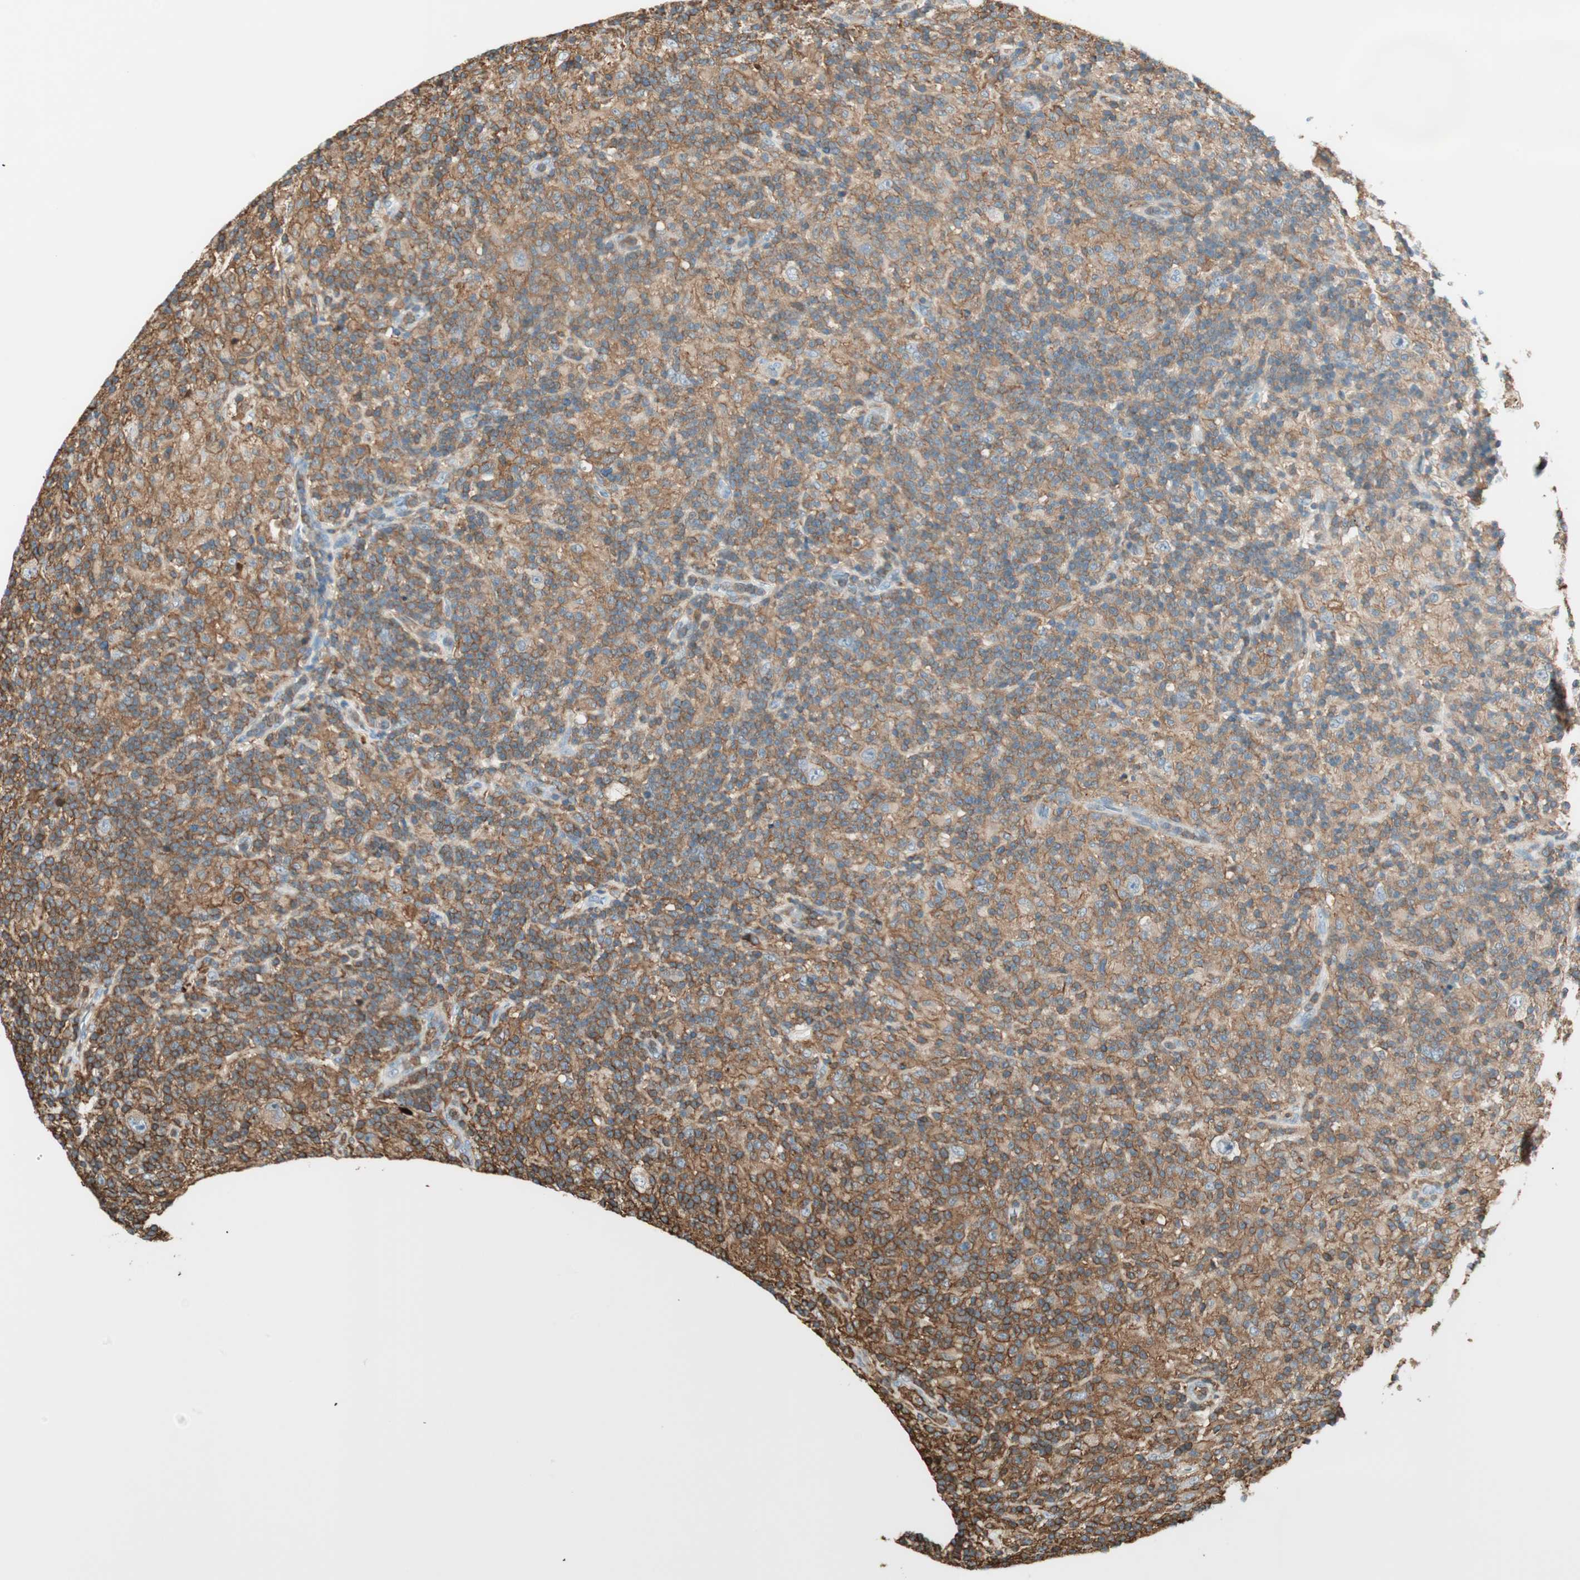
{"staining": {"intensity": "moderate", "quantity": ">75%", "location": "cytoplasmic/membranous"}, "tissue": "lymphoma", "cell_type": "Tumor cells", "image_type": "cancer", "snomed": [{"axis": "morphology", "description": "Hodgkin's disease, NOS"}, {"axis": "topography", "description": "Lymph node"}], "caption": "Tumor cells show medium levels of moderate cytoplasmic/membranous staining in about >75% of cells in Hodgkin's disease.", "gene": "HPGD", "patient": {"sex": "male", "age": 70}}